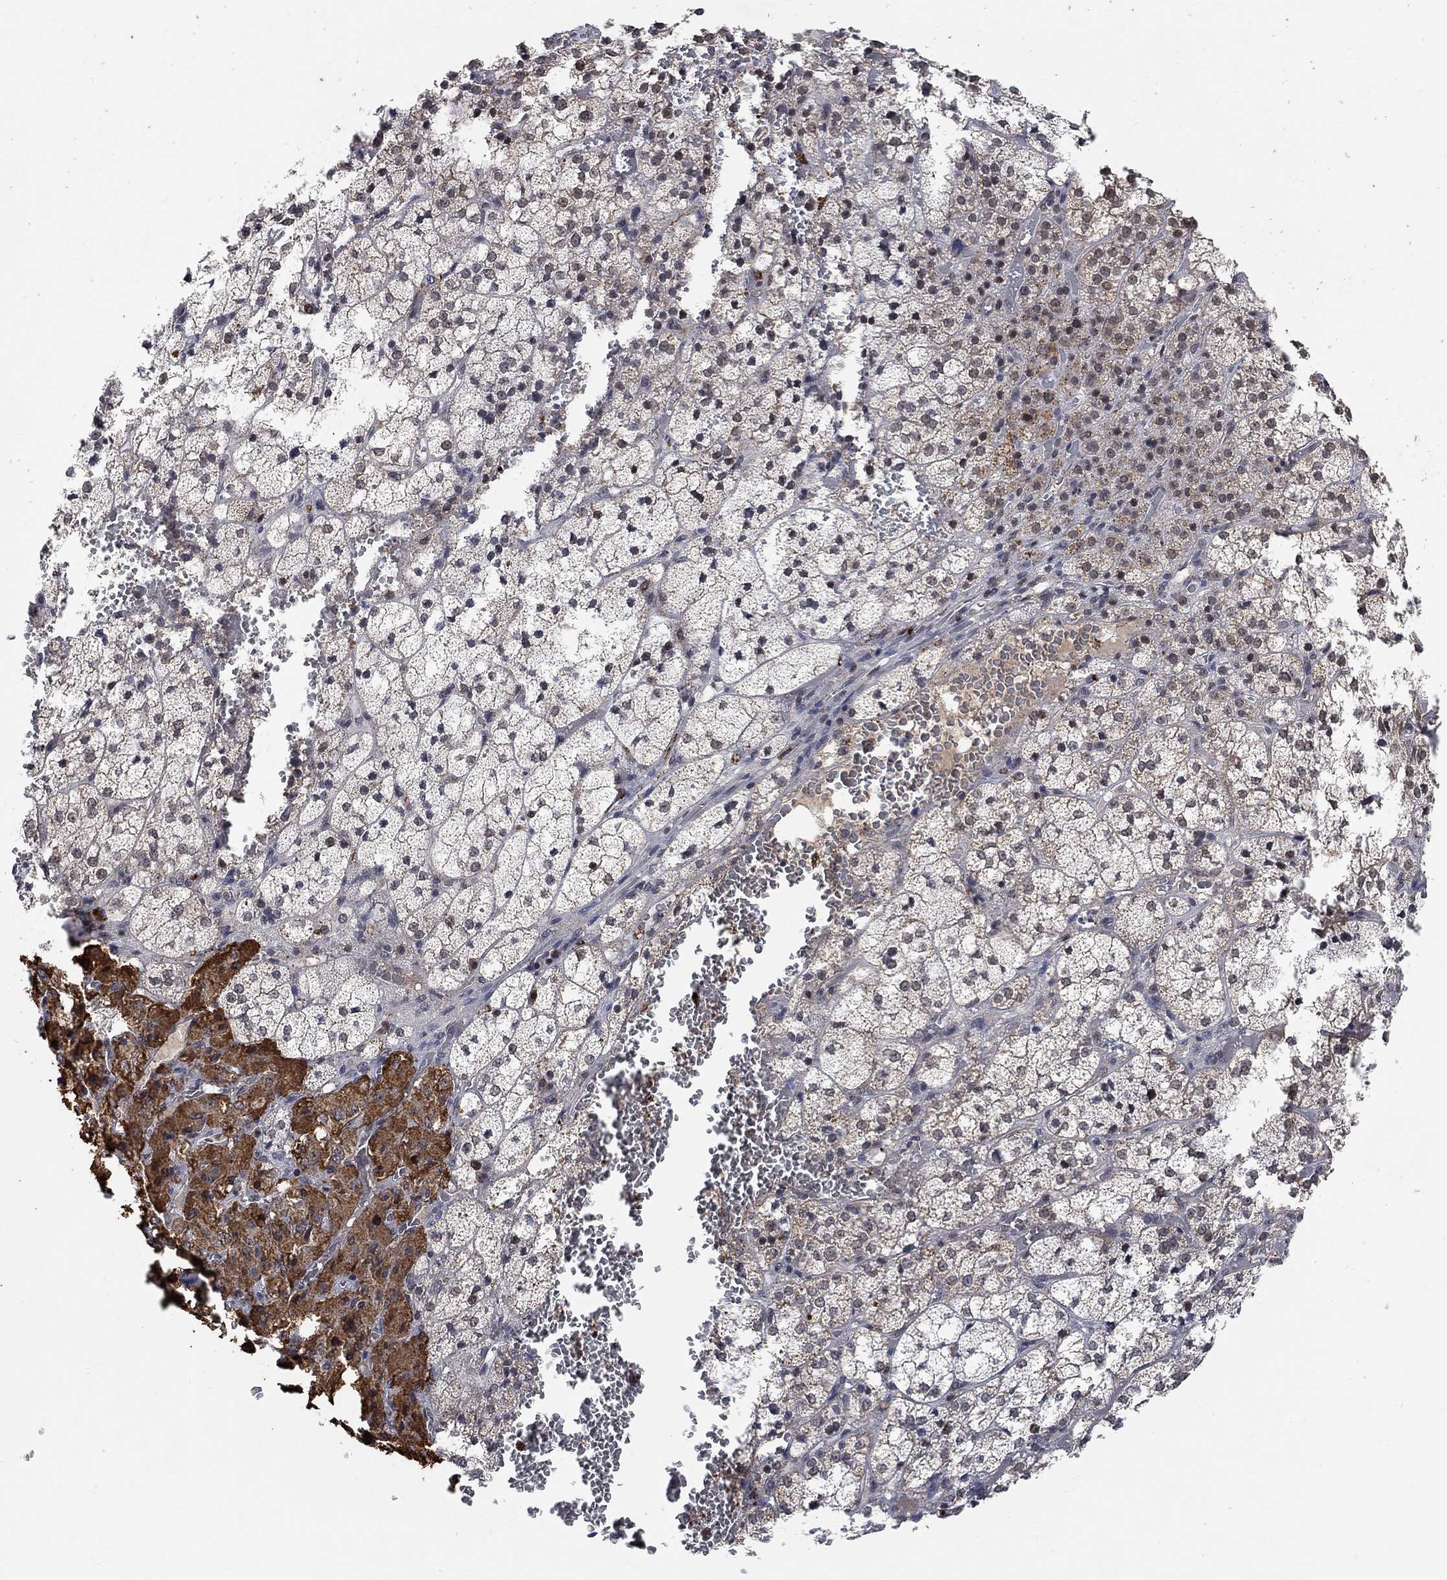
{"staining": {"intensity": "strong", "quantity": "25%-75%", "location": "cytoplasmic/membranous"}, "tissue": "adrenal gland", "cell_type": "Glandular cells", "image_type": "normal", "snomed": [{"axis": "morphology", "description": "Normal tissue, NOS"}, {"axis": "topography", "description": "Adrenal gland"}], "caption": "A histopathology image showing strong cytoplasmic/membranous positivity in approximately 25%-75% of glandular cells in benign adrenal gland, as visualized by brown immunohistochemical staining.", "gene": "THAP8", "patient": {"sex": "female", "age": 60}}